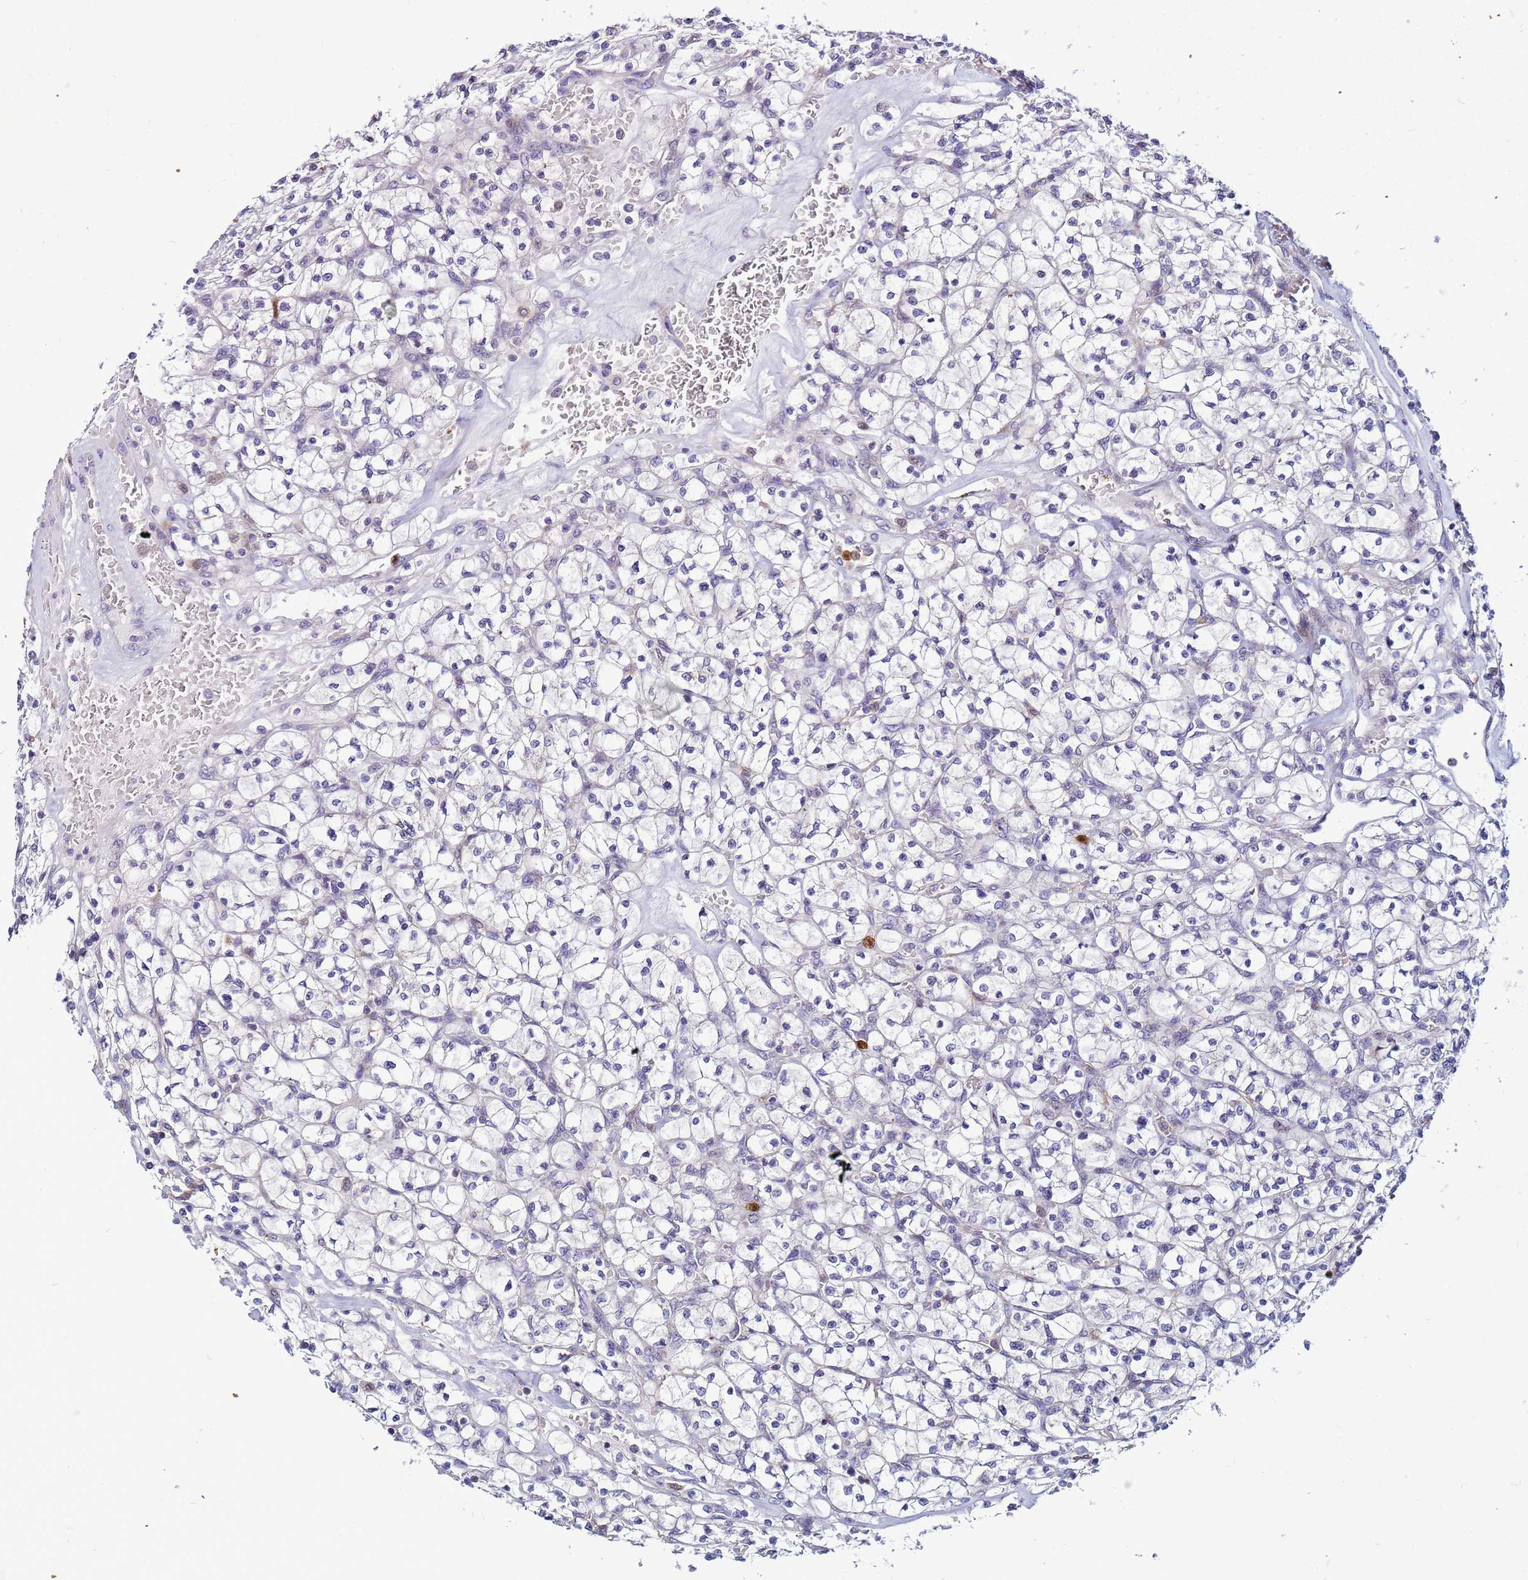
{"staining": {"intensity": "negative", "quantity": "none", "location": "none"}, "tissue": "renal cancer", "cell_type": "Tumor cells", "image_type": "cancer", "snomed": [{"axis": "morphology", "description": "Adenocarcinoma, NOS"}, {"axis": "topography", "description": "Kidney"}], "caption": "Immunohistochemistry (IHC) image of neoplastic tissue: human renal cancer (adenocarcinoma) stained with DAB (3,3'-diaminobenzidine) displays no significant protein expression in tumor cells.", "gene": "VPS4B", "patient": {"sex": "female", "age": 64}}